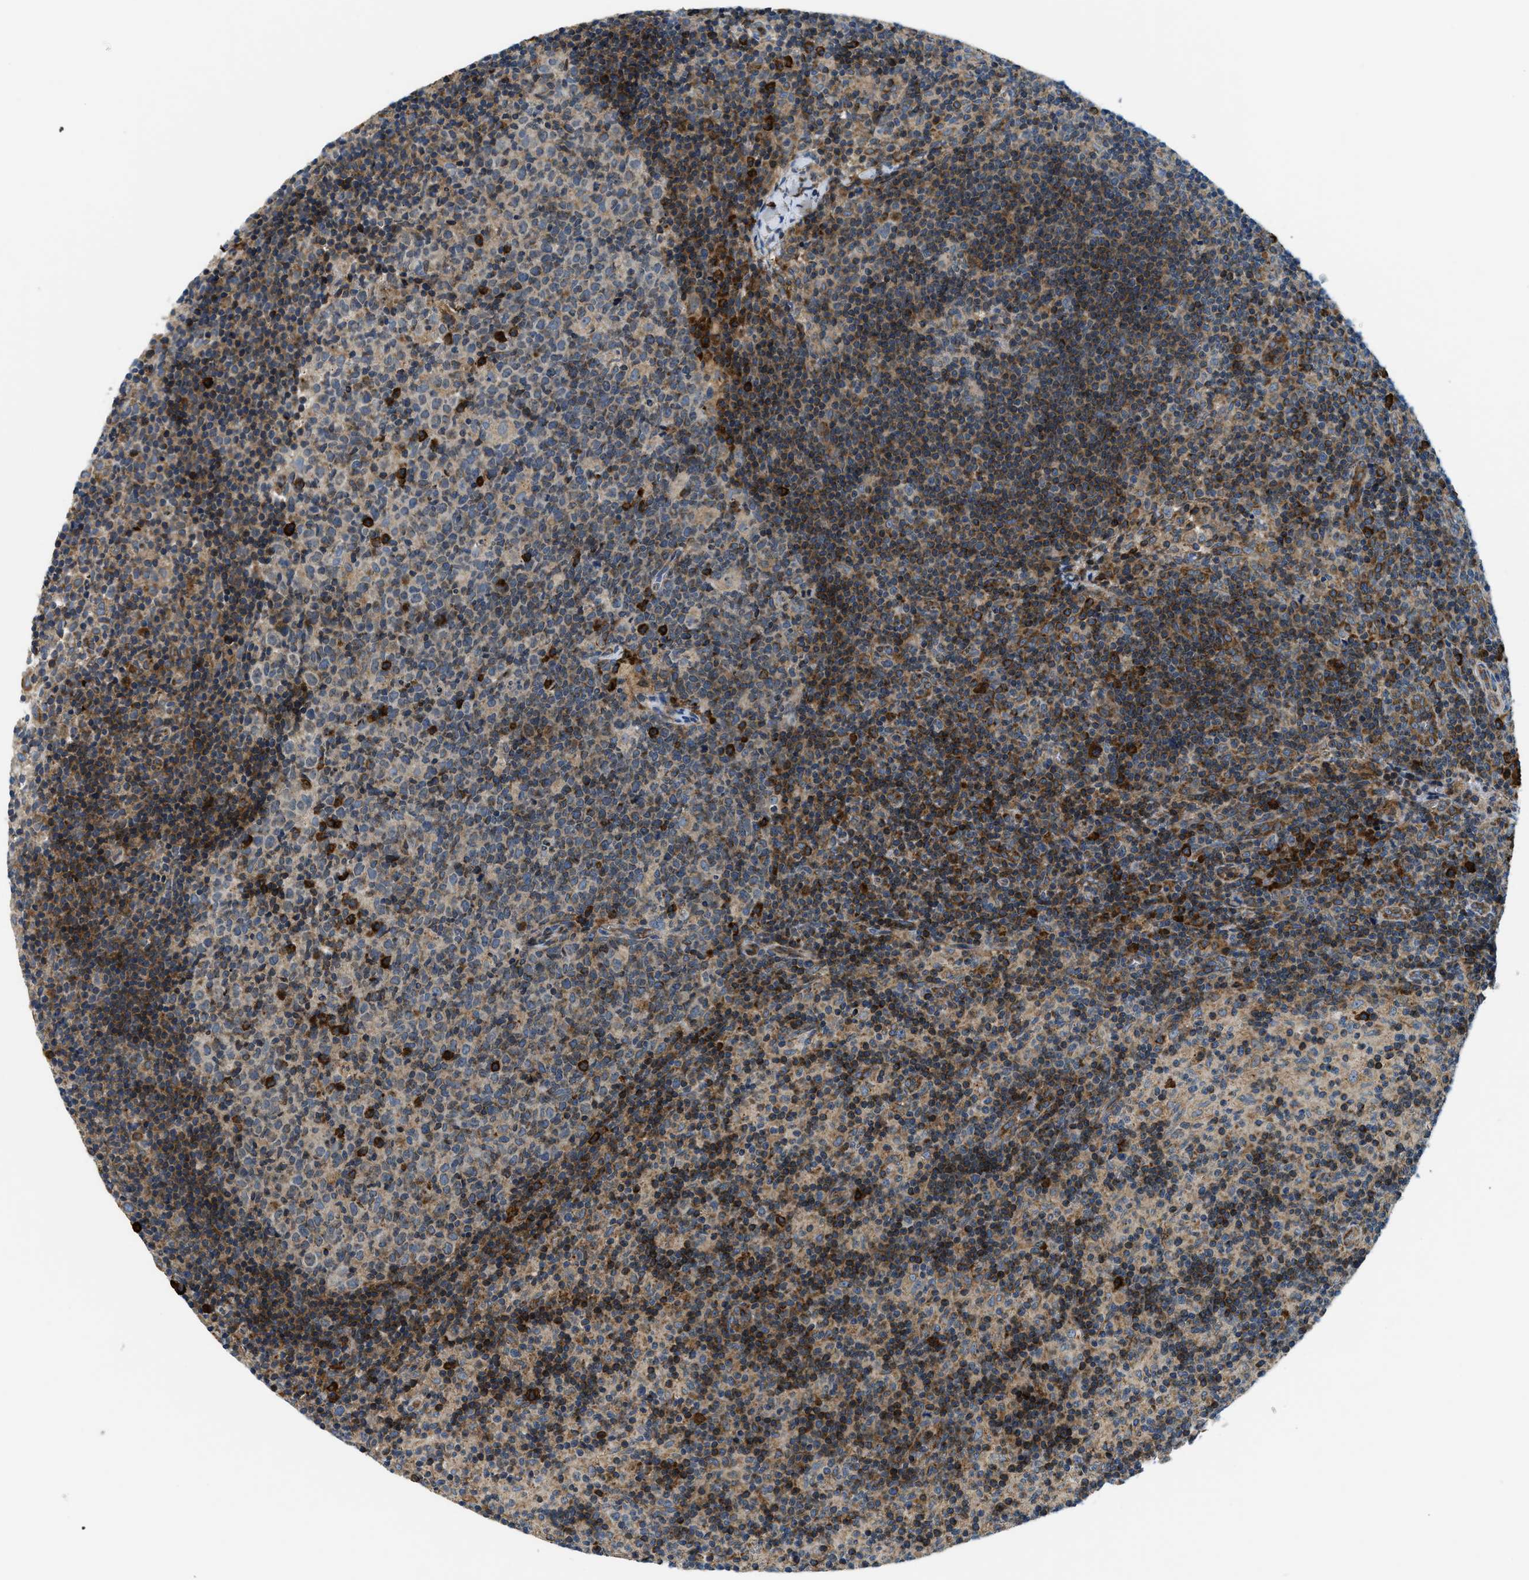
{"staining": {"intensity": "strong", "quantity": "<25%", "location": "cytoplasmic/membranous"}, "tissue": "lymph node", "cell_type": "Germinal center cells", "image_type": "normal", "snomed": [{"axis": "morphology", "description": "Normal tissue, NOS"}, {"axis": "morphology", "description": "Inflammation, NOS"}, {"axis": "topography", "description": "Lymph node"}], "caption": "Immunohistochemical staining of unremarkable human lymph node displays strong cytoplasmic/membranous protein staining in approximately <25% of germinal center cells. Ihc stains the protein in brown and the nuclei are stained blue.", "gene": "CSPG4", "patient": {"sex": "male", "age": 55}}